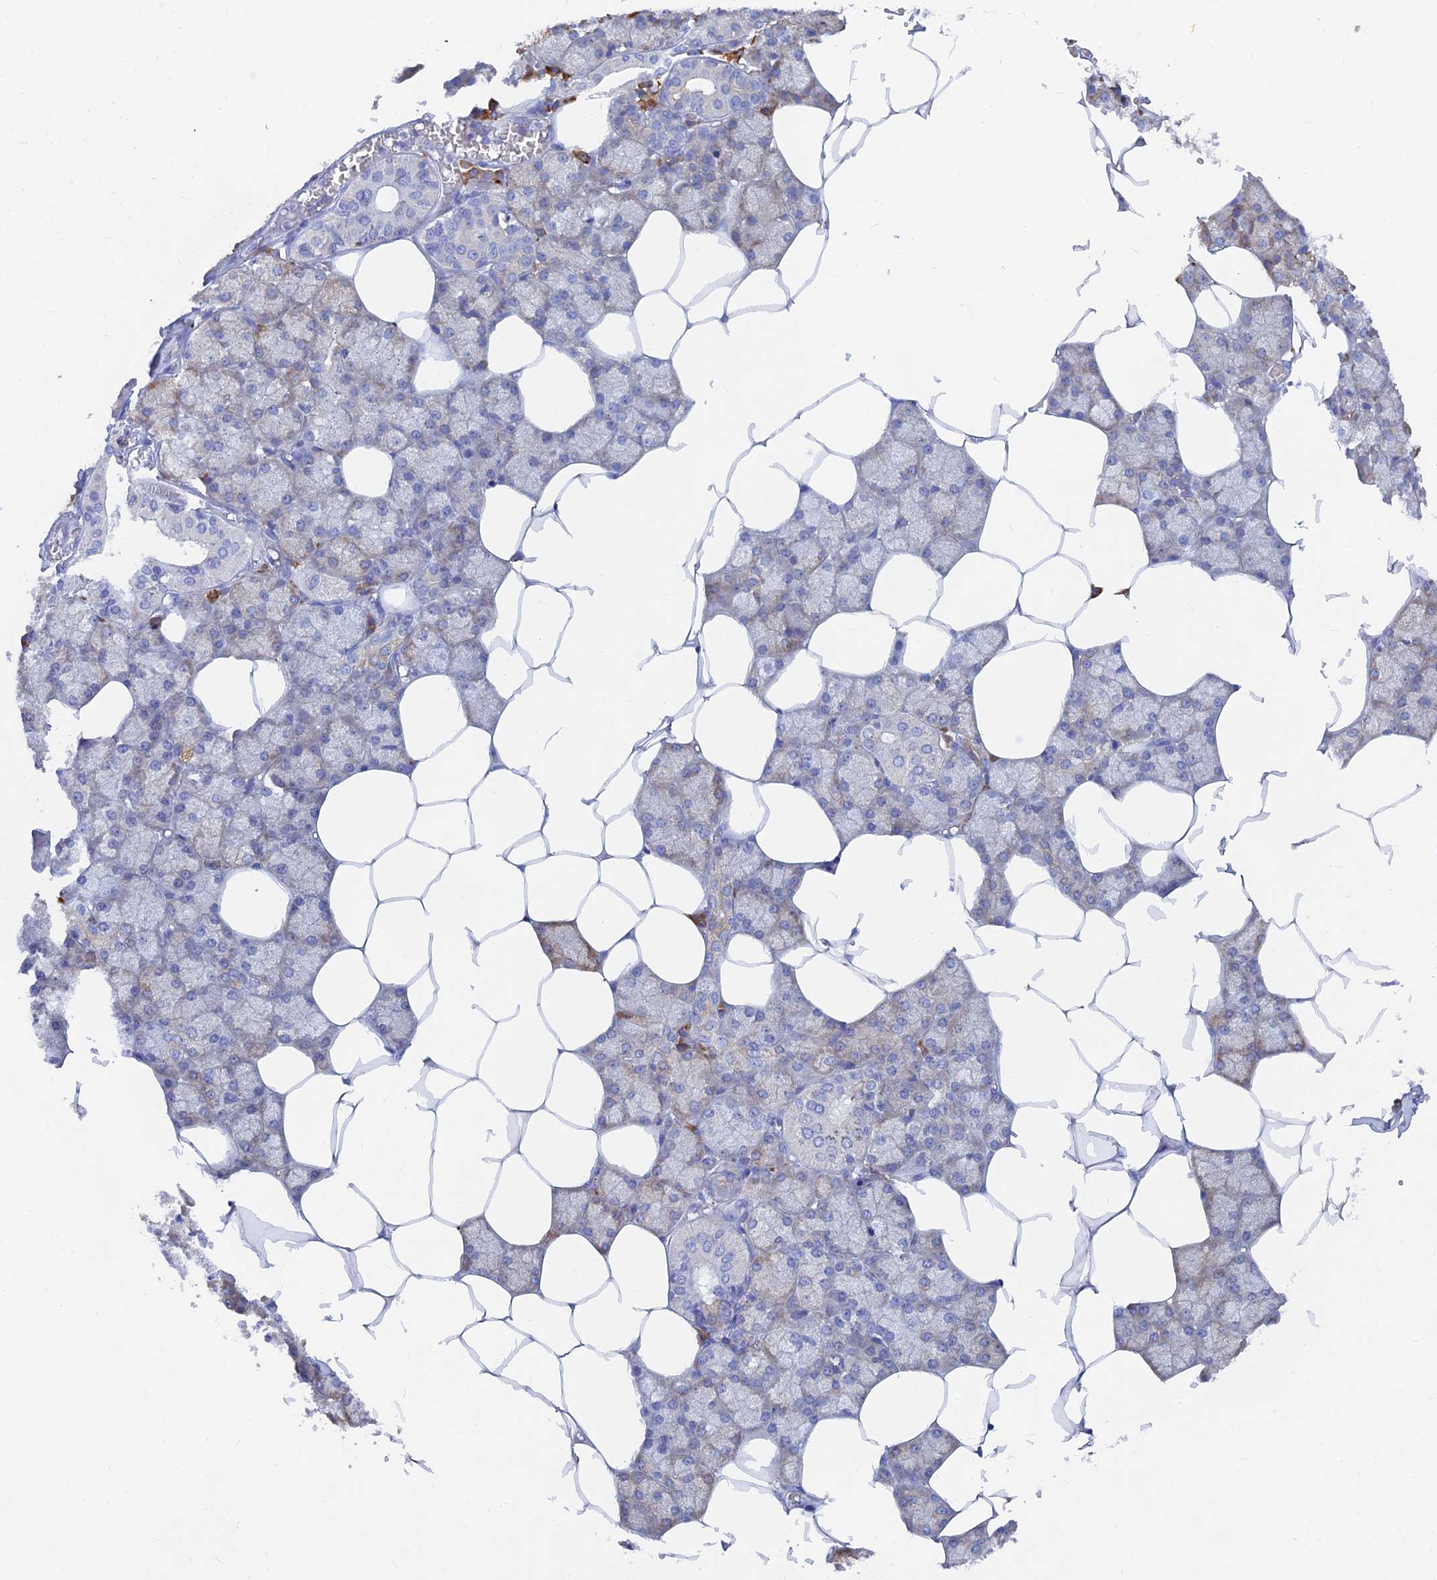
{"staining": {"intensity": "weak", "quantity": "25%-75%", "location": "cytoplasmic/membranous"}, "tissue": "salivary gland", "cell_type": "Glandular cells", "image_type": "normal", "snomed": [{"axis": "morphology", "description": "Normal tissue, NOS"}, {"axis": "topography", "description": "Salivary gland"}], "caption": "Protein staining displays weak cytoplasmic/membranous staining in about 25%-75% of glandular cells in unremarkable salivary gland.", "gene": "WDR35", "patient": {"sex": "male", "age": 62}}